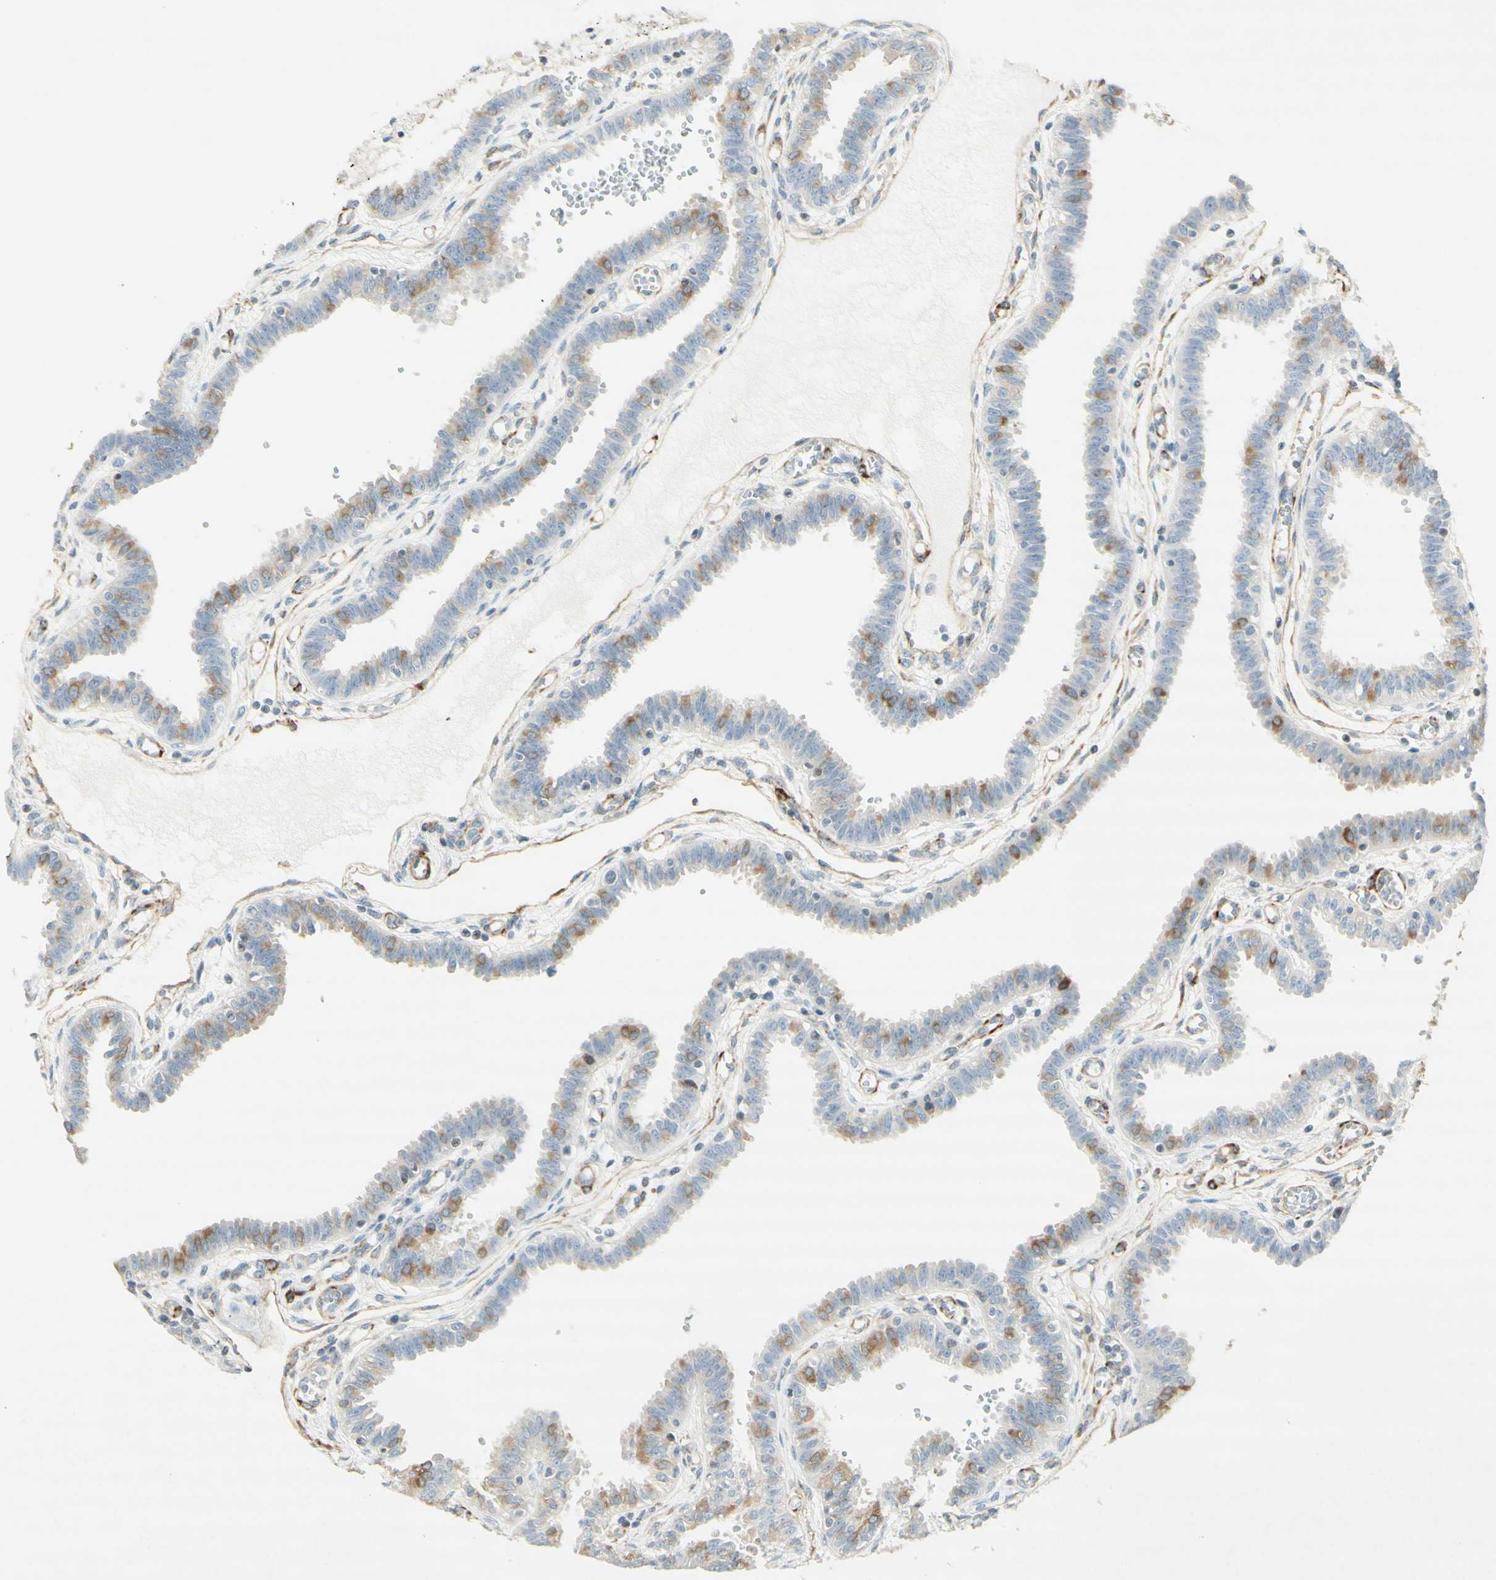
{"staining": {"intensity": "moderate", "quantity": "25%-75%", "location": "cytoplasmic/membranous"}, "tissue": "fallopian tube", "cell_type": "Glandular cells", "image_type": "normal", "snomed": [{"axis": "morphology", "description": "Normal tissue, NOS"}, {"axis": "topography", "description": "Fallopian tube"}], "caption": "Immunohistochemical staining of unremarkable fallopian tube shows medium levels of moderate cytoplasmic/membranous positivity in about 25%-75% of glandular cells.", "gene": "MAP1B", "patient": {"sex": "female", "age": 32}}